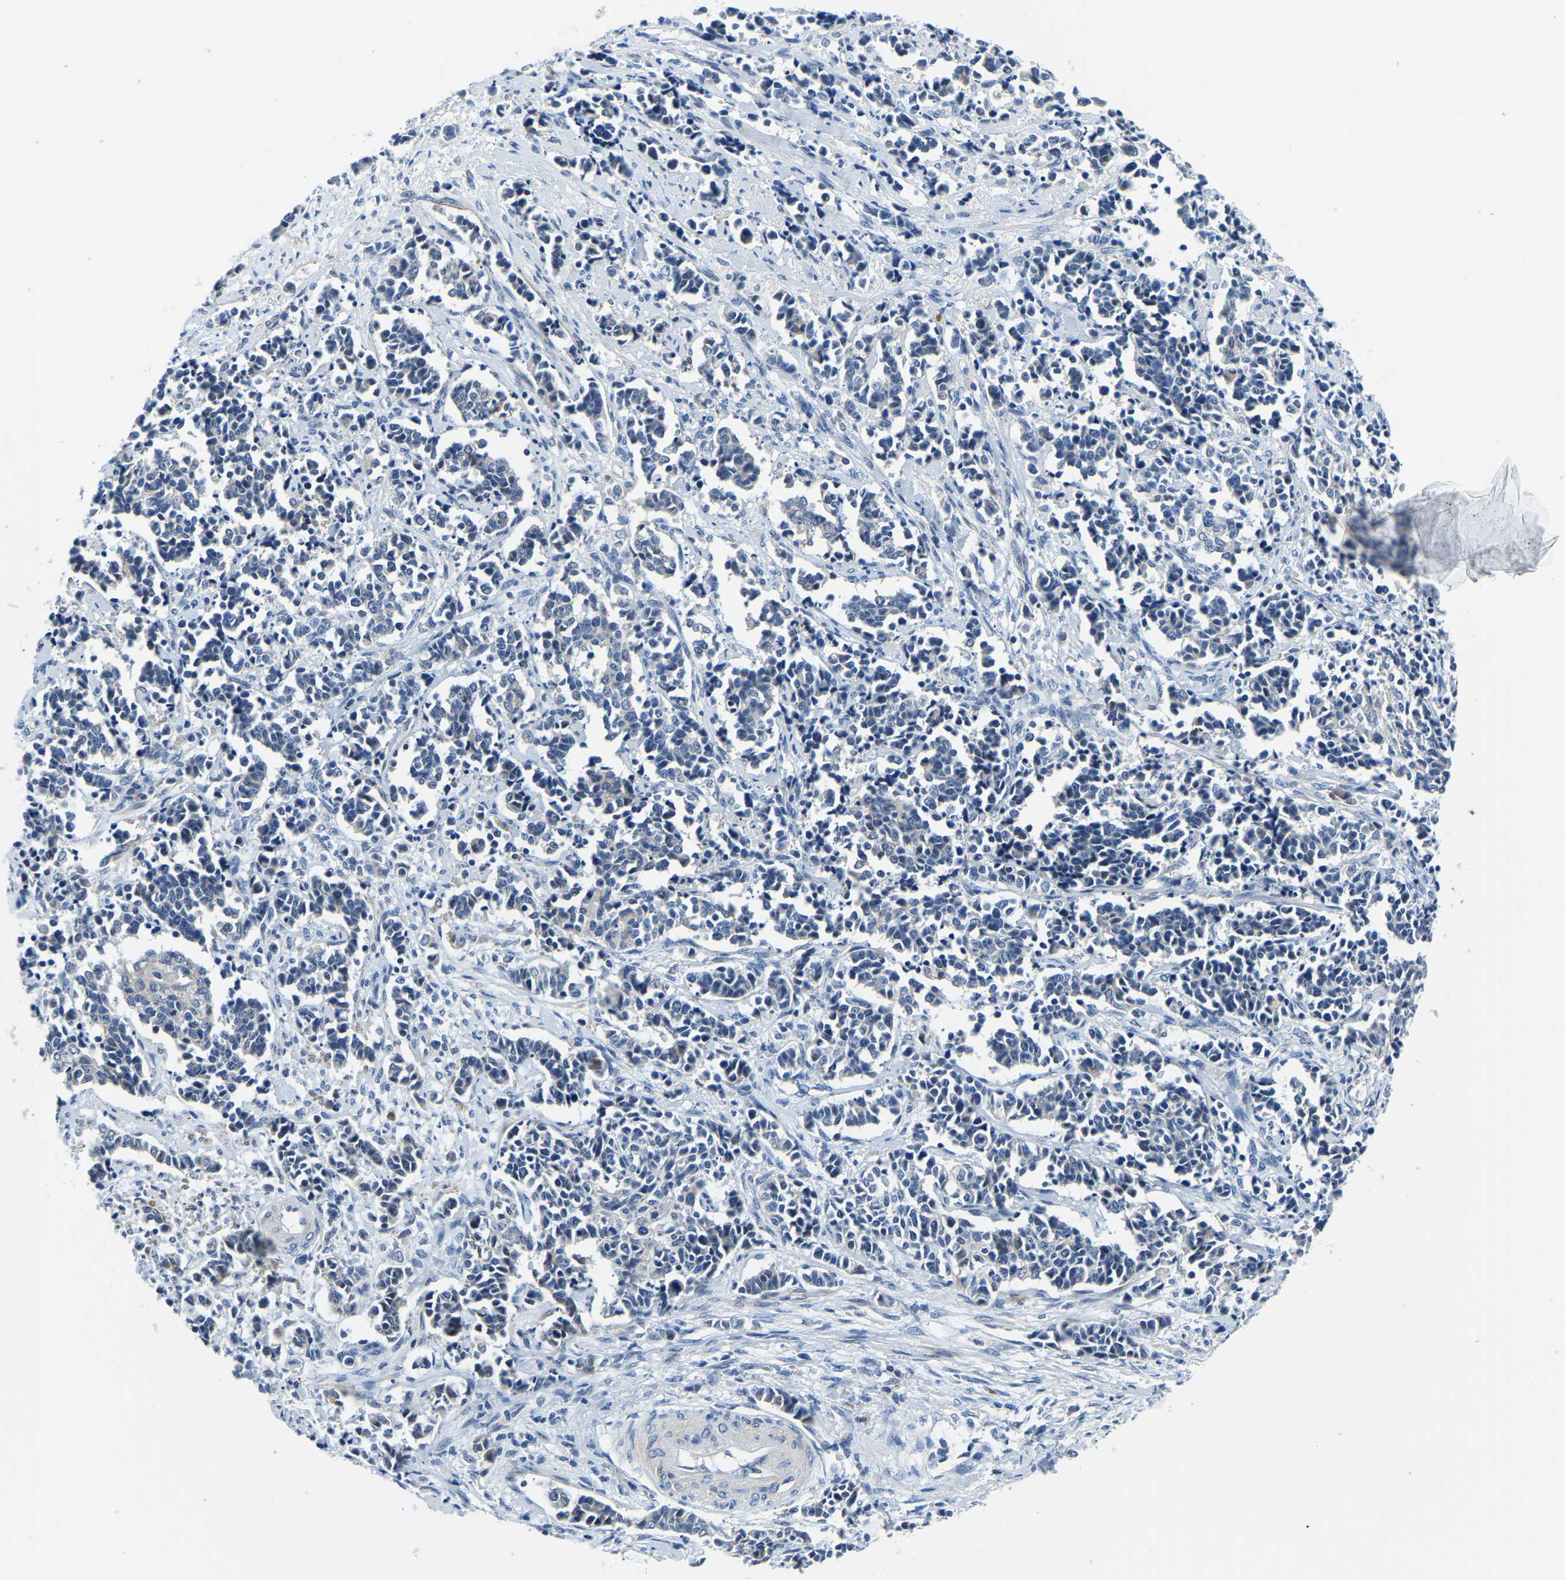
{"staining": {"intensity": "weak", "quantity": "<25%", "location": "cytoplasmic/membranous"}, "tissue": "cervical cancer", "cell_type": "Tumor cells", "image_type": "cancer", "snomed": [{"axis": "morphology", "description": "Normal tissue, NOS"}, {"axis": "morphology", "description": "Squamous cell carcinoma, NOS"}, {"axis": "topography", "description": "Cervix"}], "caption": "A histopathology image of squamous cell carcinoma (cervical) stained for a protein reveals no brown staining in tumor cells.", "gene": "LIAS", "patient": {"sex": "female", "age": 35}}